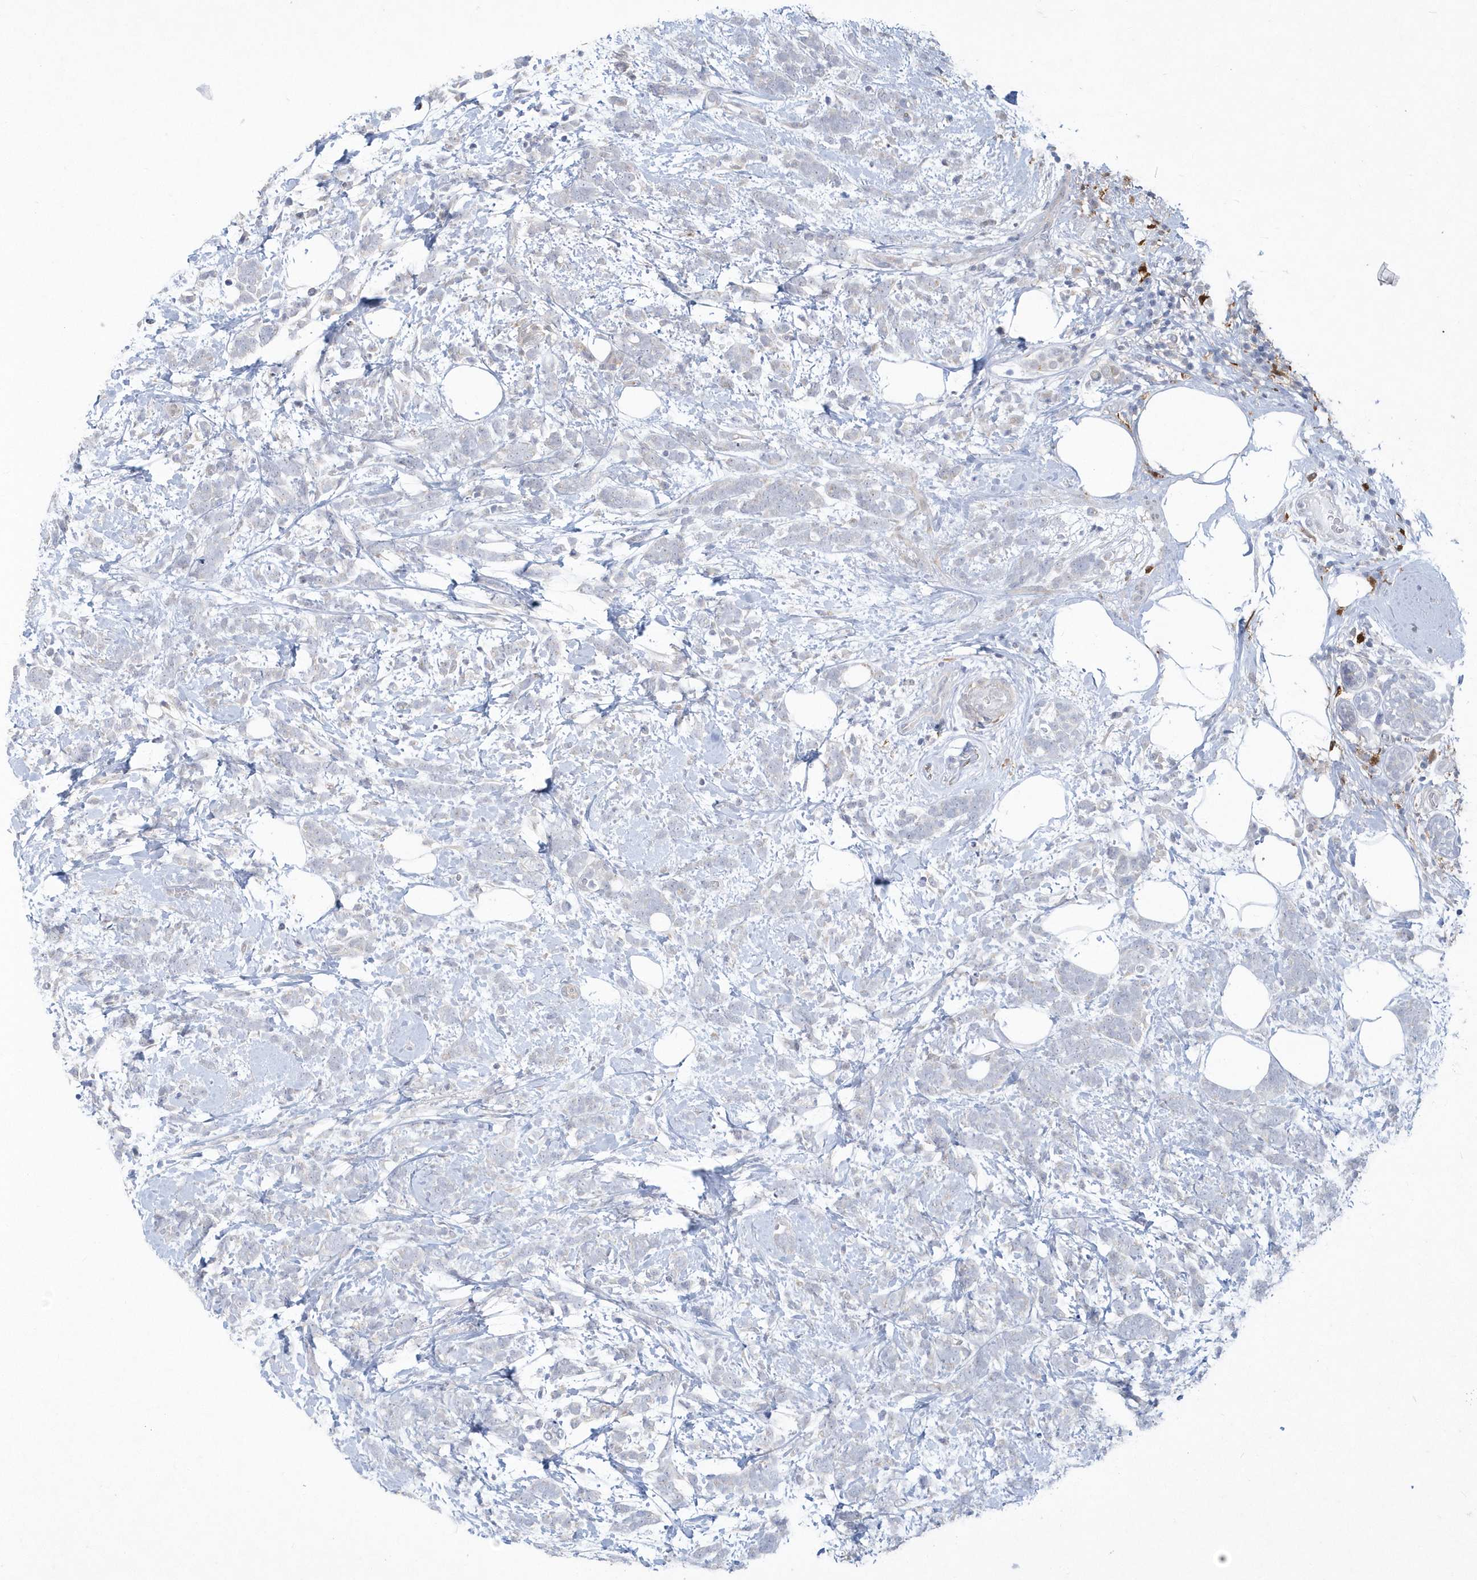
{"staining": {"intensity": "negative", "quantity": "none", "location": "none"}, "tissue": "breast cancer", "cell_type": "Tumor cells", "image_type": "cancer", "snomed": [{"axis": "morphology", "description": "Lobular carcinoma"}, {"axis": "topography", "description": "Breast"}], "caption": "Lobular carcinoma (breast) stained for a protein using IHC demonstrates no staining tumor cells.", "gene": "TSPEAR", "patient": {"sex": "female", "age": 58}}